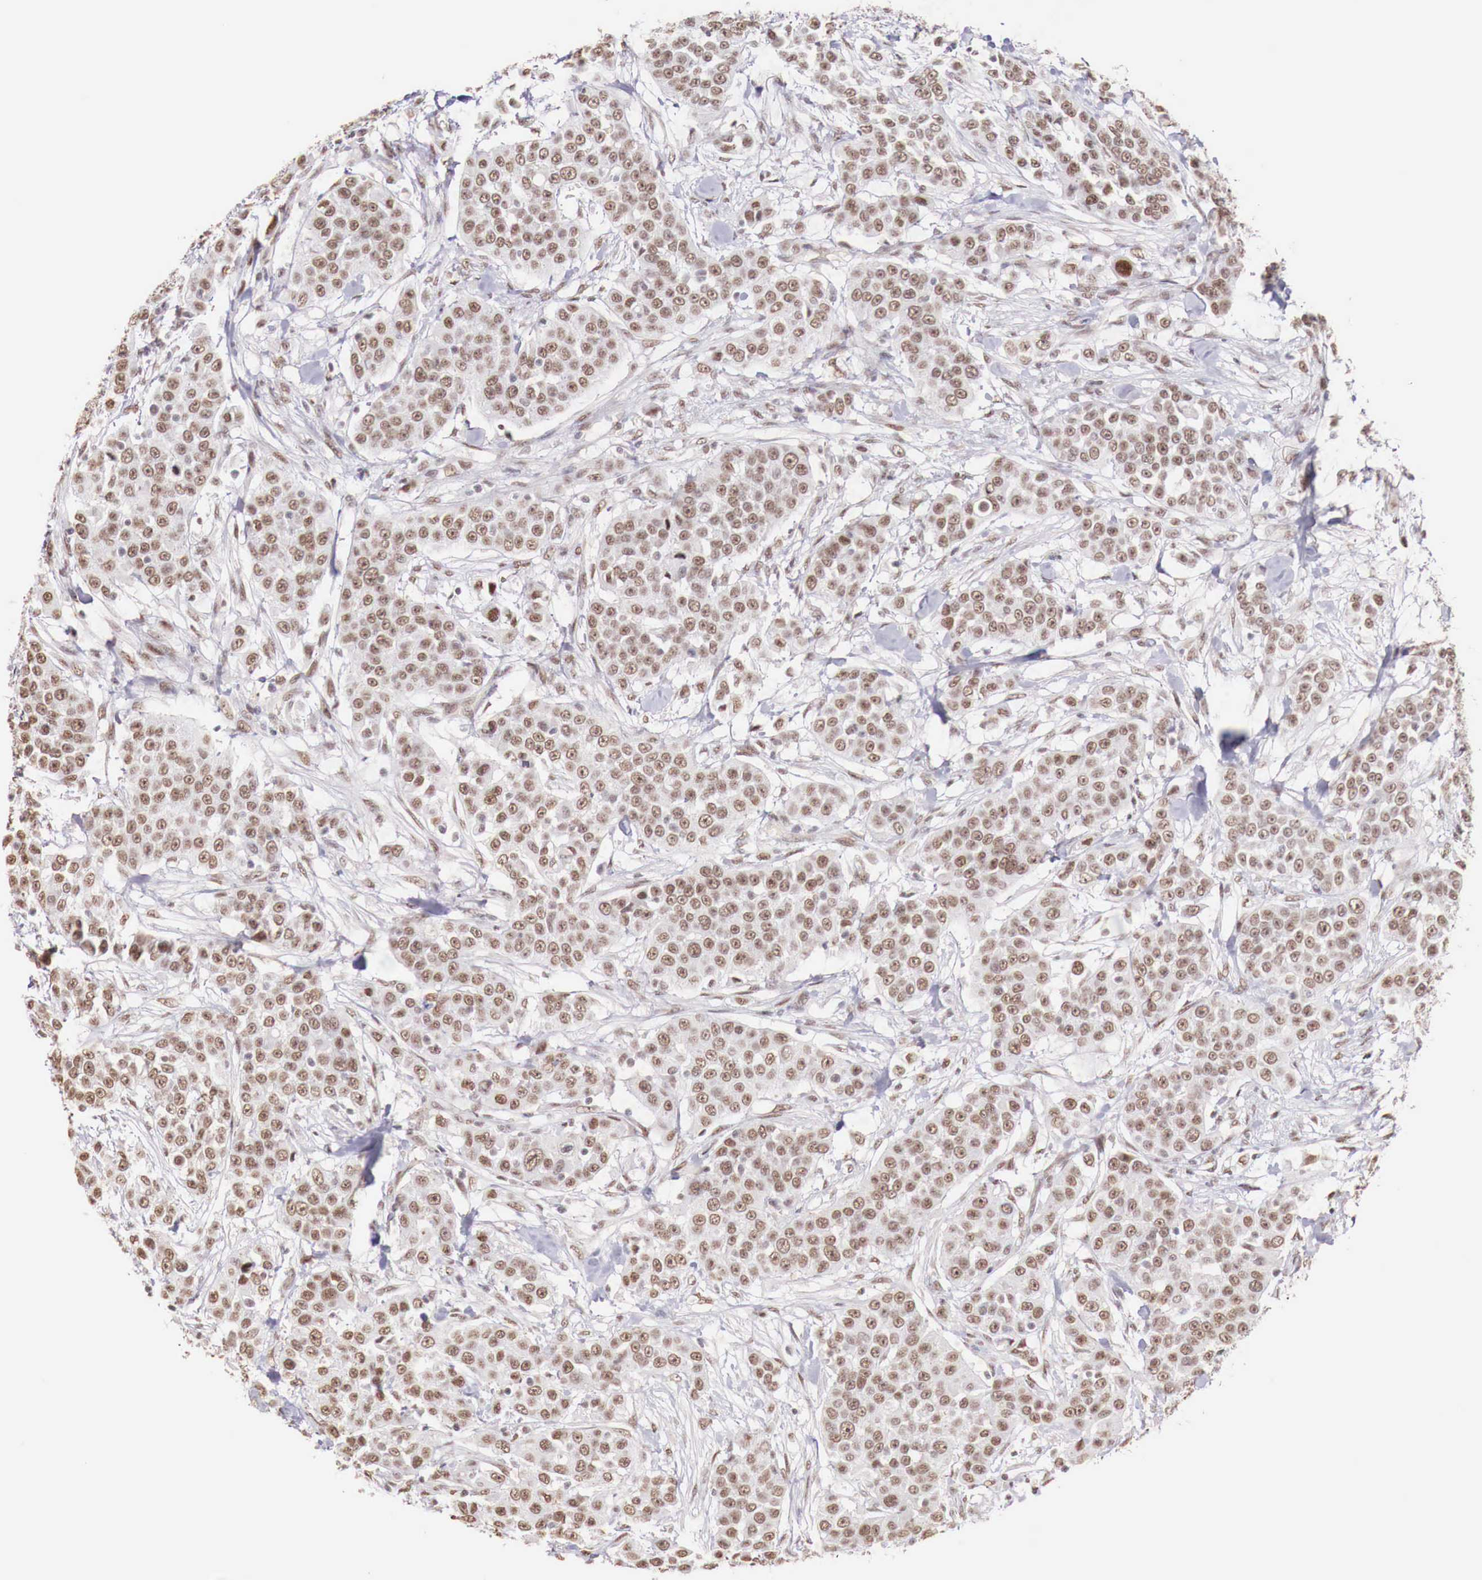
{"staining": {"intensity": "moderate", "quantity": ">75%", "location": "nuclear"}, "tissue": "urothelial cancer", "cell_type": "Tumor cells", "image_type": "cancer", "snomed": [{"axis": "morphology", "description": "Urothelial carcinoma, High grade"}, {"axis": "topography", "description": "Urinary bladder"}], "caption": "Immunohistochemistry (IHC) of urothelial cancer exhibits medium levels of moderate nuclear positivity in approximately >75% of tumor cells. (IHC, brightfield microscopy, high magnification).", "gene": "FOXP2", "patient": {"sex": "female", "age": 80}}